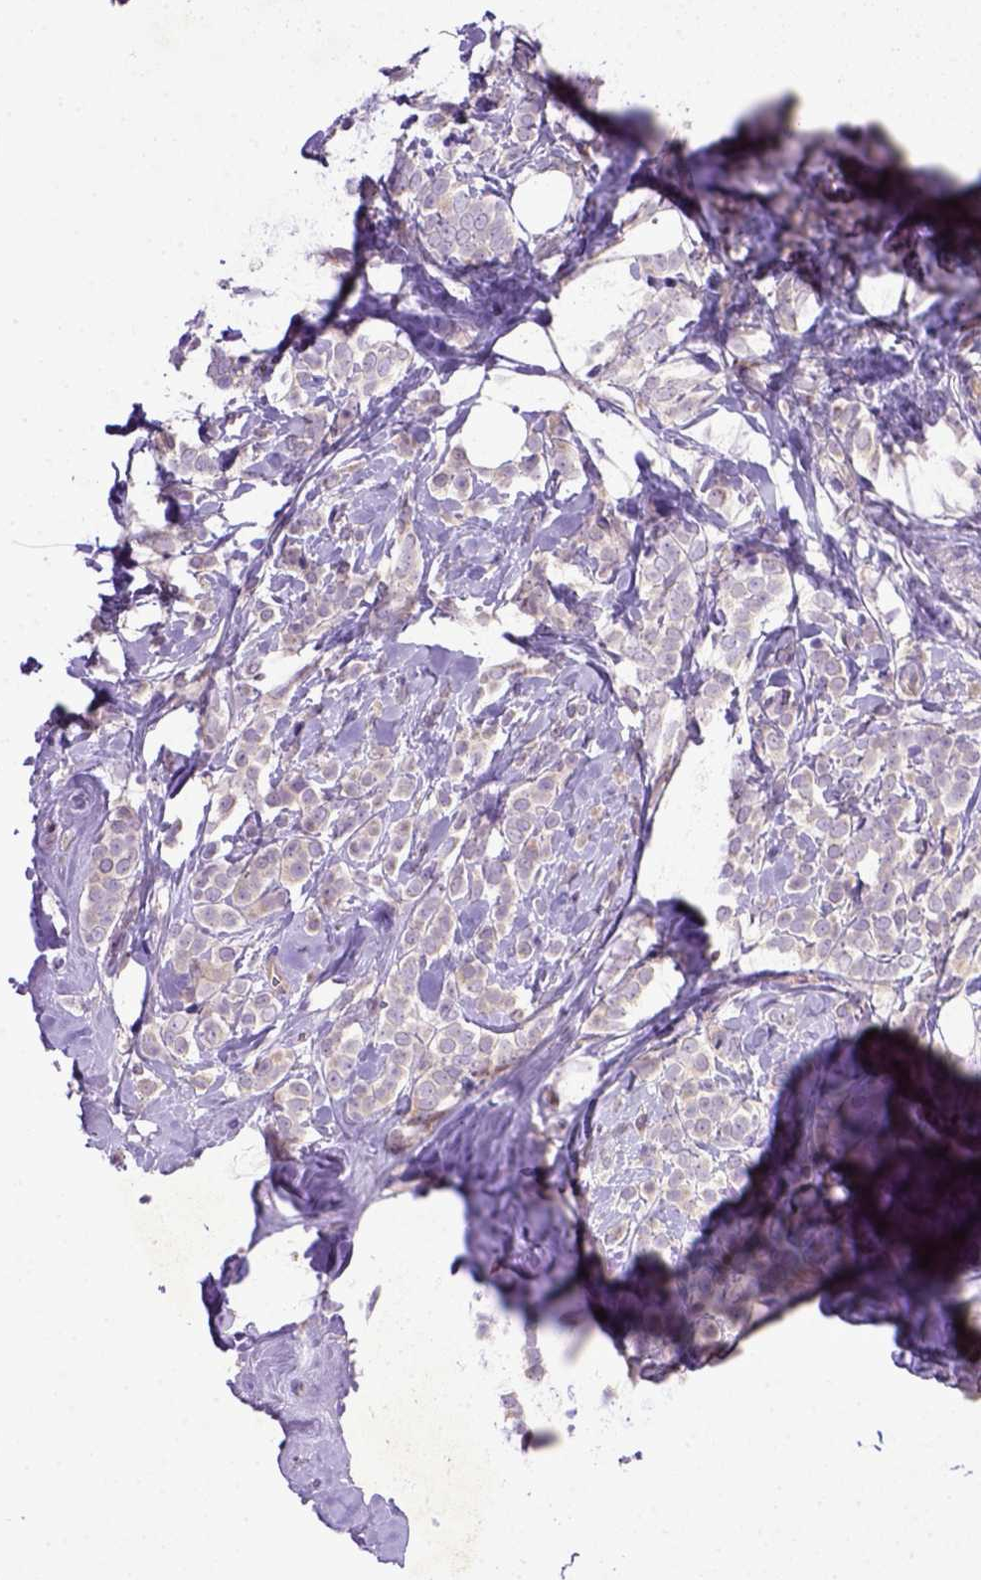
{"staining": {"intensity": "negative", "quantity": "none", "location": "none"}, "tissue": "breast cancer", "cell_type": "Tumor cells", "image_type": "cancer", "snomed": [{"axis": "morphology", "description": "Lobular carcinoma"}, {"axis": "topography", "description": "Breast"}], "caption": "Tumor cells are negative for brown protein staining in breast lobular carcinoma.", "gene": "DEPDC1B", "patient": {"sex": "female", "age": 49}}